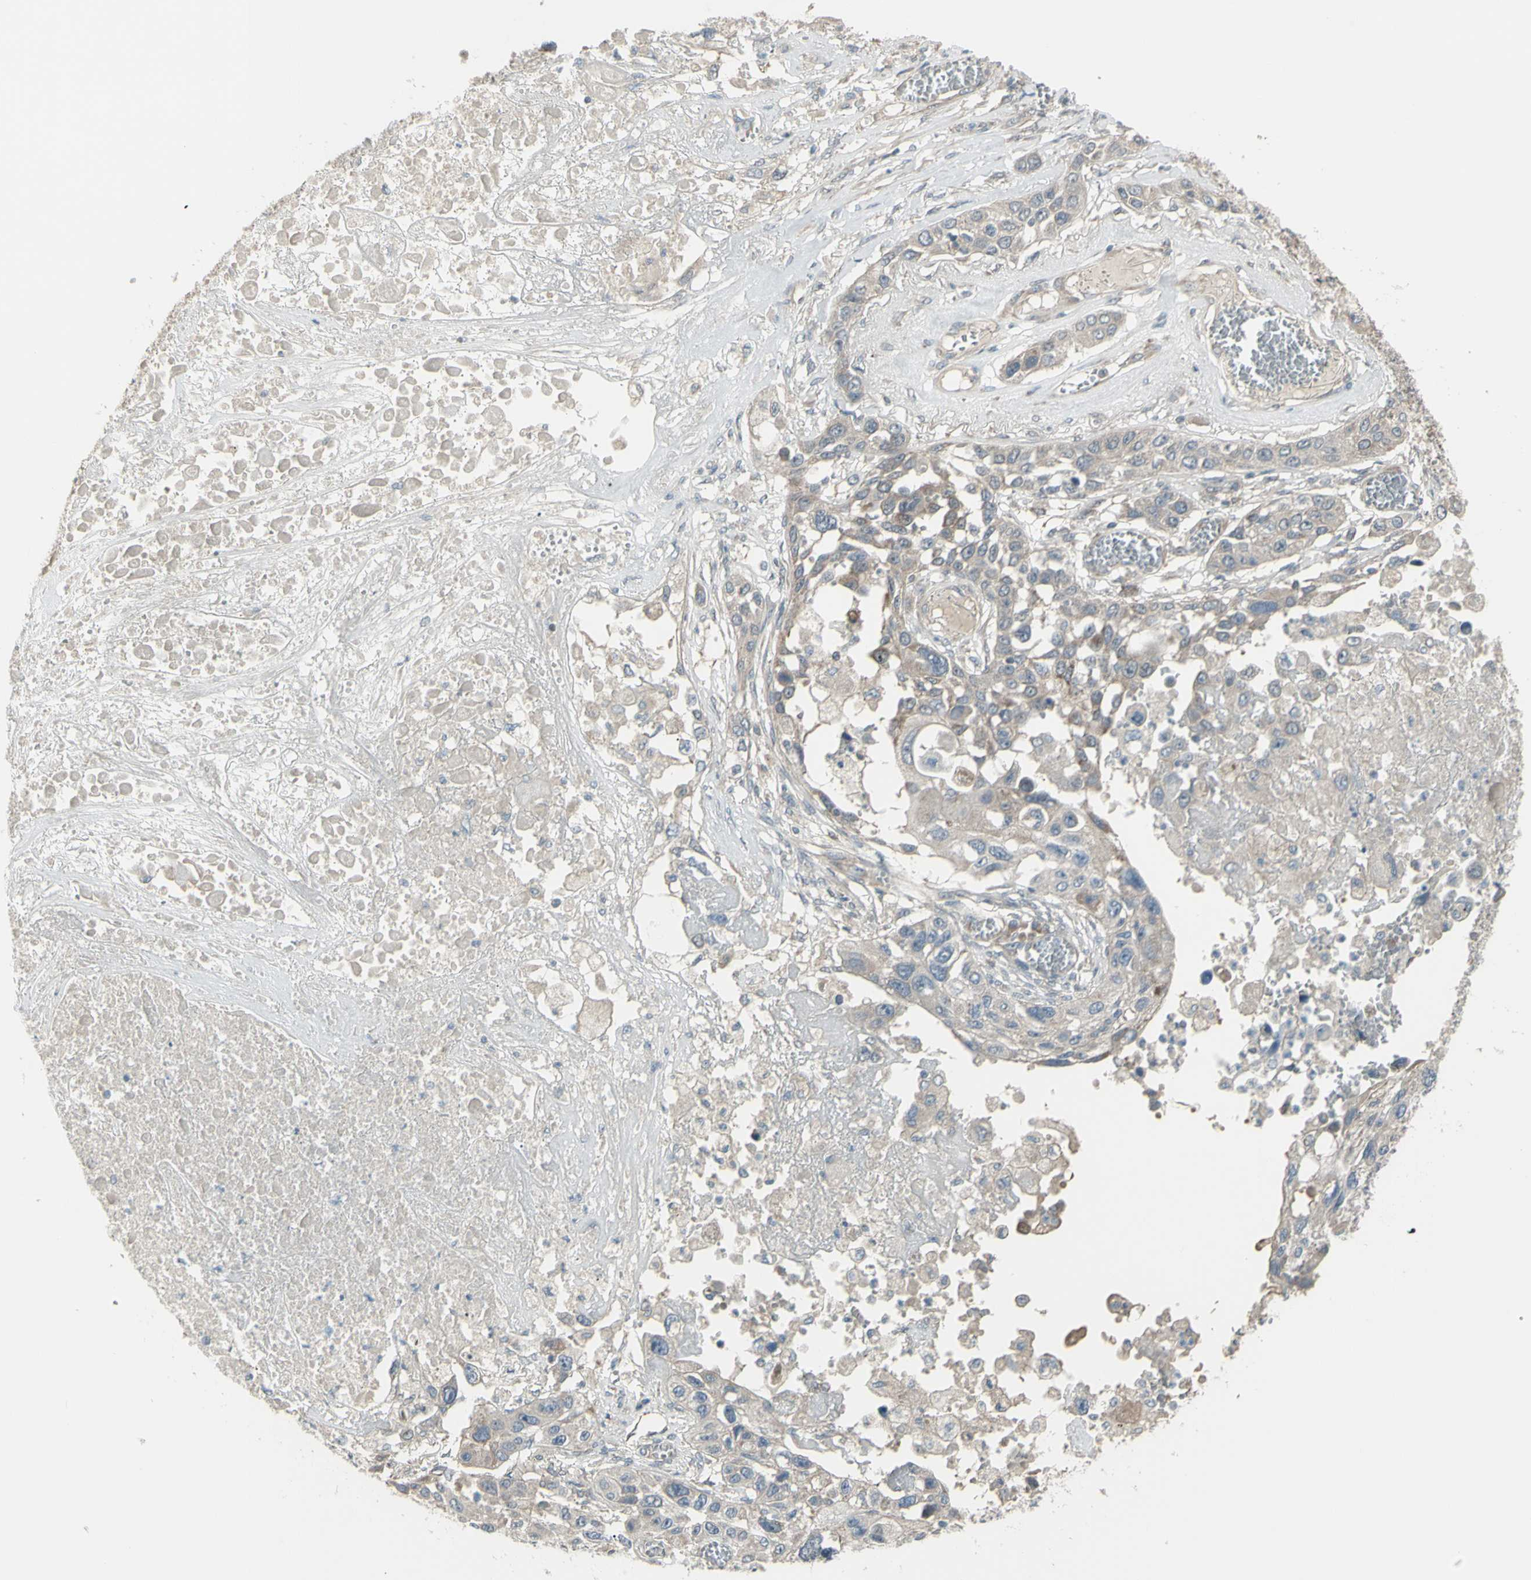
{"staining": {"intensity": "weak", "quantity": ">75%", "location": "cytoplasmic/membranous"}, "tissue": "lung cancer", "cell_type": "Tumor cells", "image_type": "cancer", "snomed": [{"axis": "morphology", "description": "Squamous cell carcinoma, NOS"}, {"axis": "topography", "description": "Lung"}], "caption": "This histopathology image reveals lung cancer stained with immunohistochemistry to label a protein in brown. The cytoplasmic/membranous of tumor cells show weak positivity for the protein. Nuclei are counter-stained blue.", "gene": "NAXD", "patient": {"sex": "male", "age": 71}}